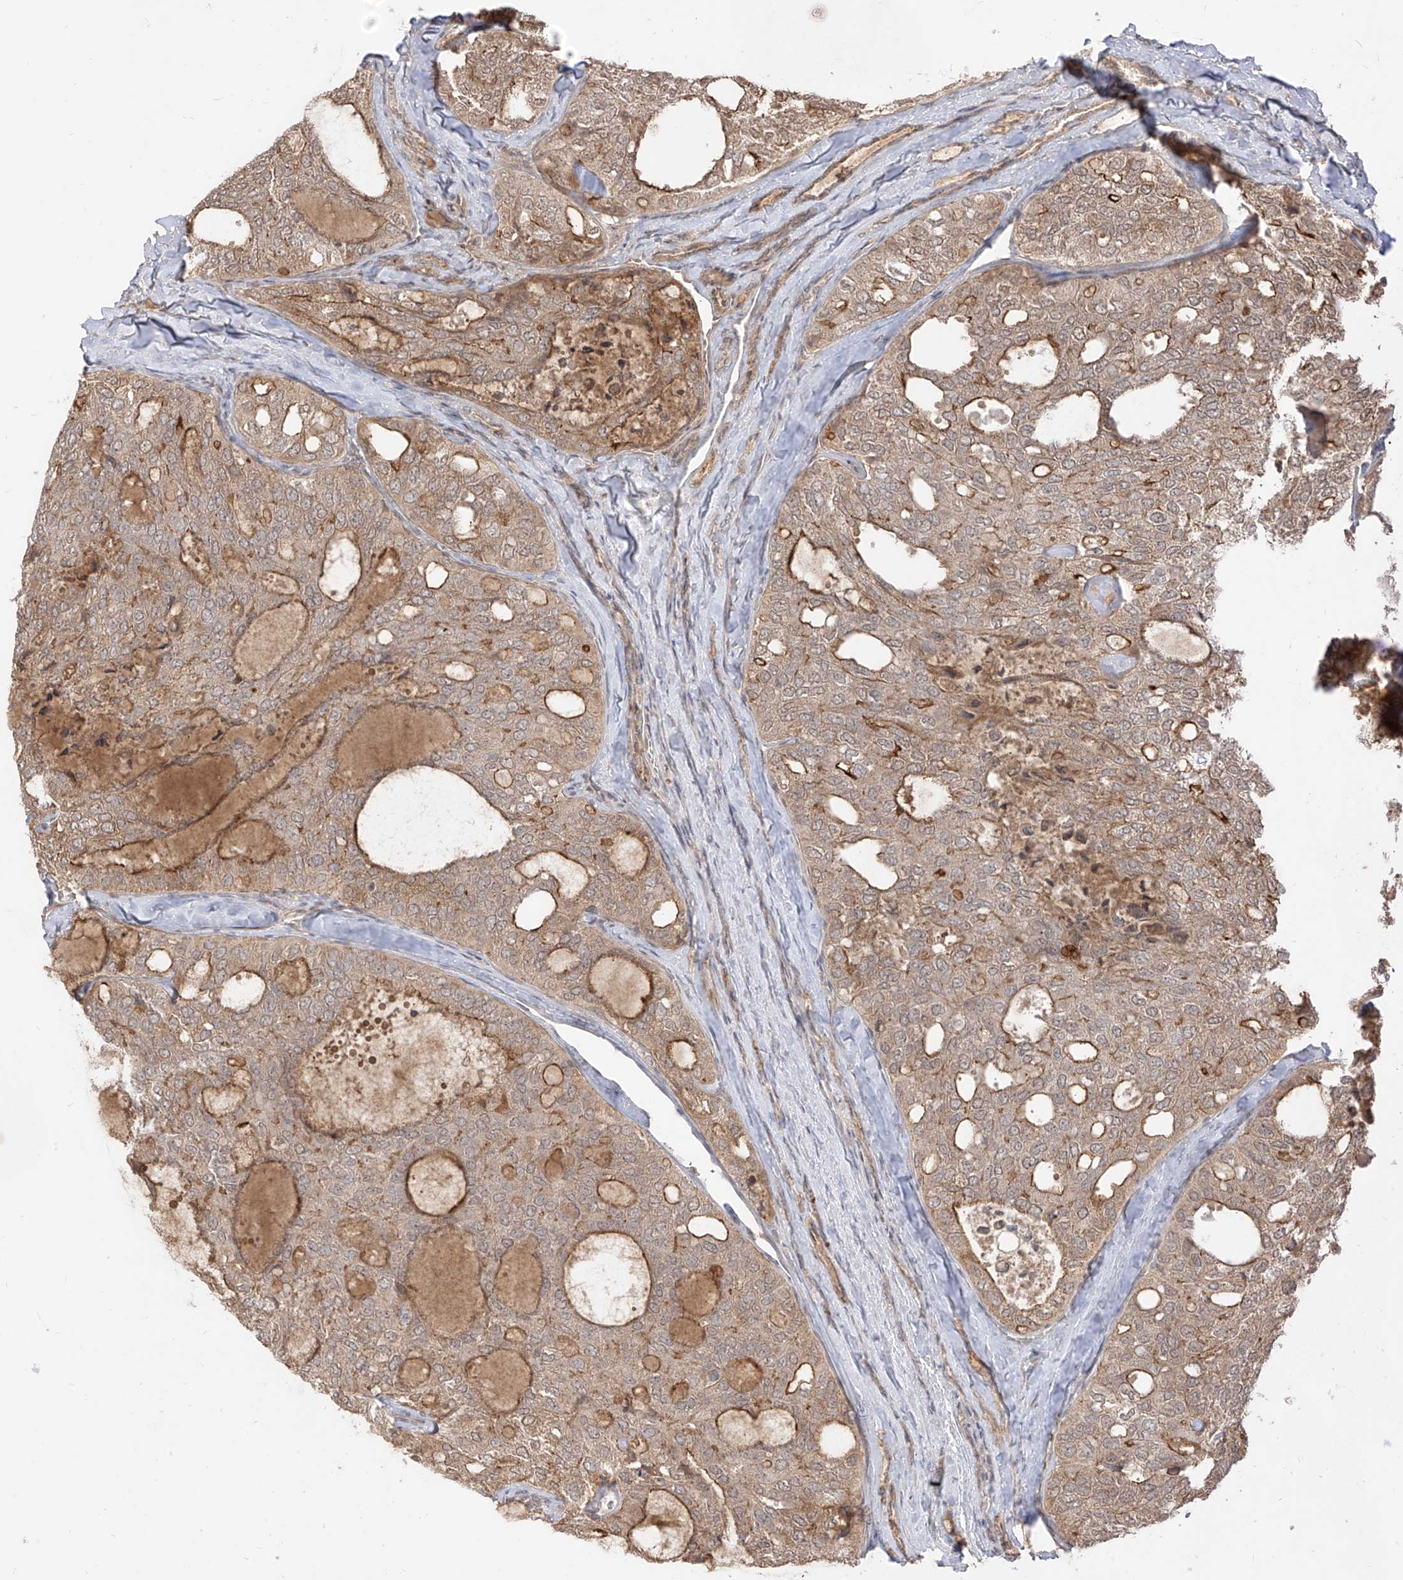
{"staining": {"intensity": "moderate", "quantity": ">75%", "location": "cytoplasmic/membranous"}, "tissue": "thyroid cancer", "cell_type": "Tumor cells", "image_type": "cancer", "snomed": [{"axis": "morphology", "description": "Follicular adenoma carcinoma, NOS"}, {"axis": "topography", "description": "Thyroid gland"}], "caption": "A high-resolution image shows IHC staining of thyroid cancer, which reveals moderate cytoplasmic/membranous positivity in about >75% of tumor cells.", "gene": "LCOR", "patient": {"sex": "male", "age": 75}}